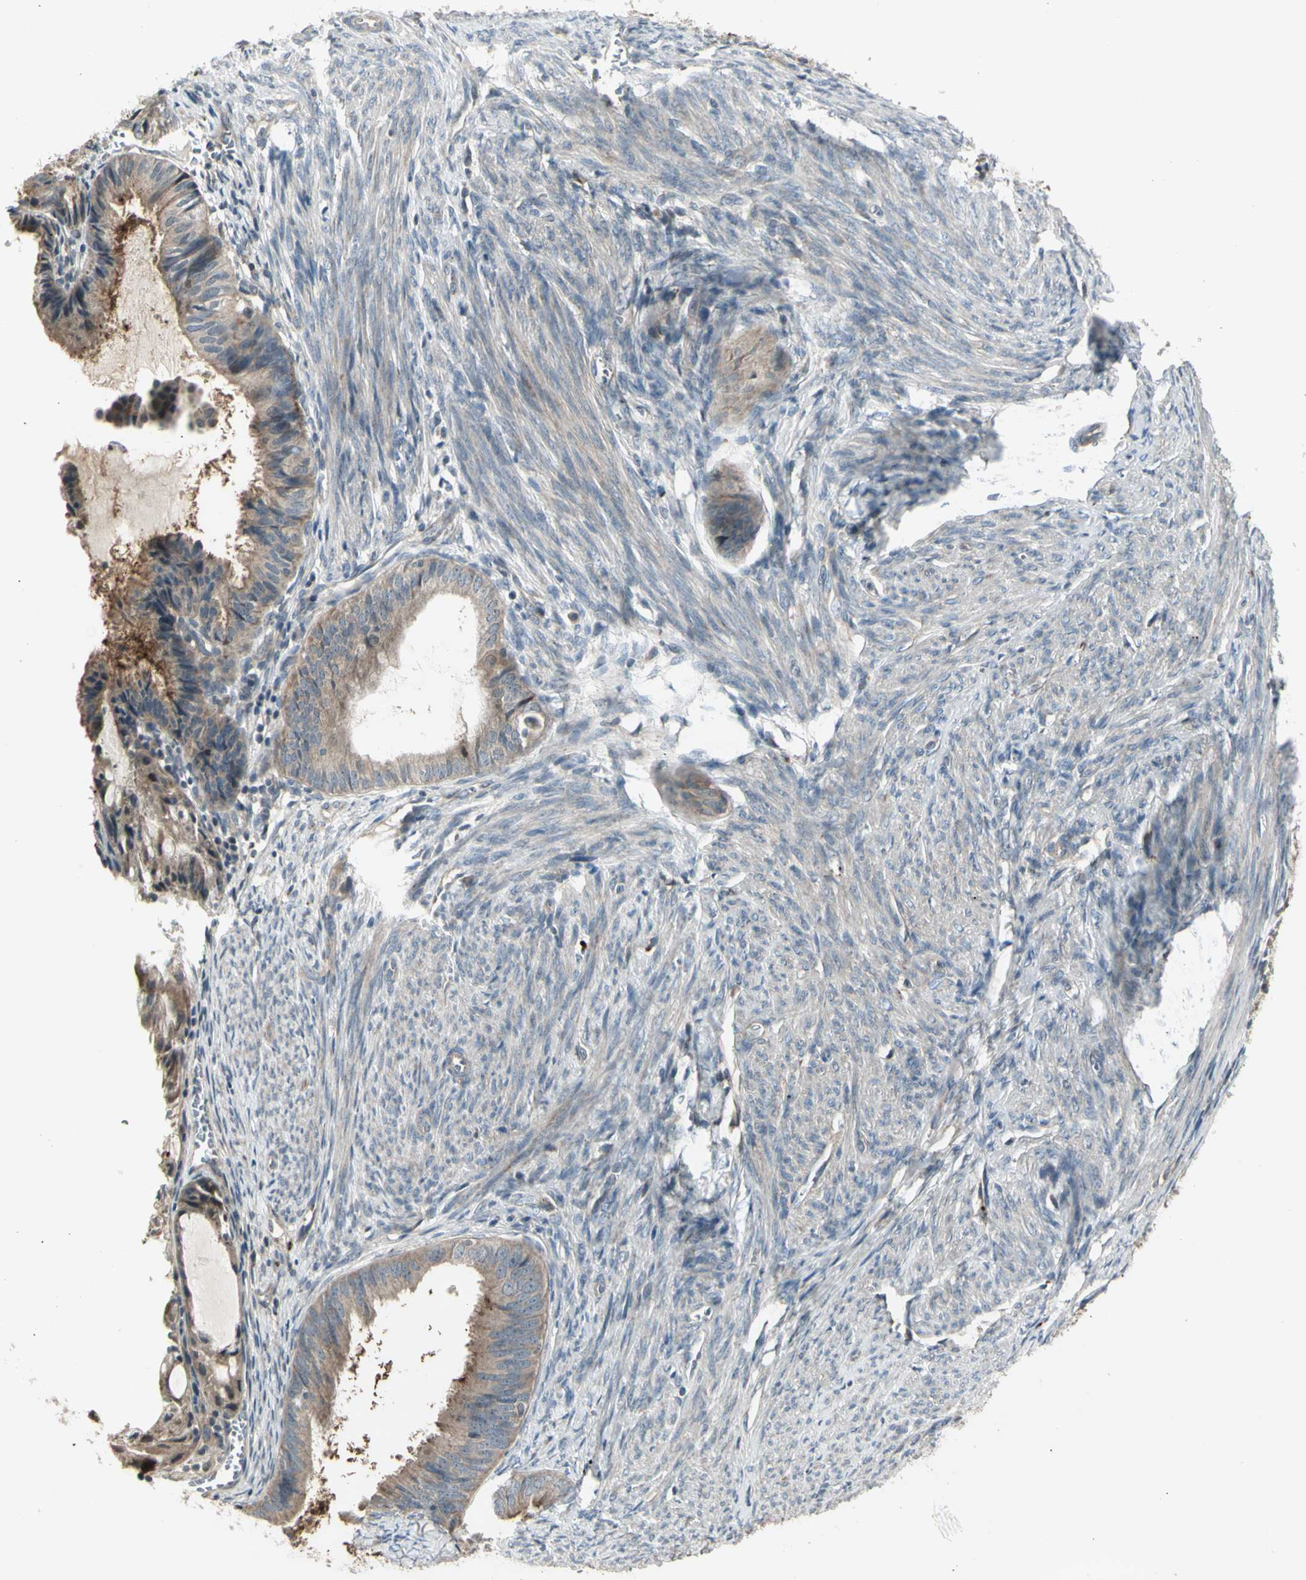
{"staining": {"intensity": "weak", "quantity": ">75%", "location": "cytoplasmic/membranous"}, "tissue": "endometrial cancer", "cell_type": "Tumor cells", "image_type": "cancer", "snomed": [{"axis": "morphology", "description": "Adenocarcinoma, NOS"}, {"axis": "topography", "description": "Endometrium"}], "caption": "This photomicrograph shows immunohistochemistry staining of human endometrial cancer, with low weak cytoplasmic/membranous positivity in approximately >75% of tumor cells.", "gene": "OSTM1", "patient": {"sex": "female", "age": 86}}